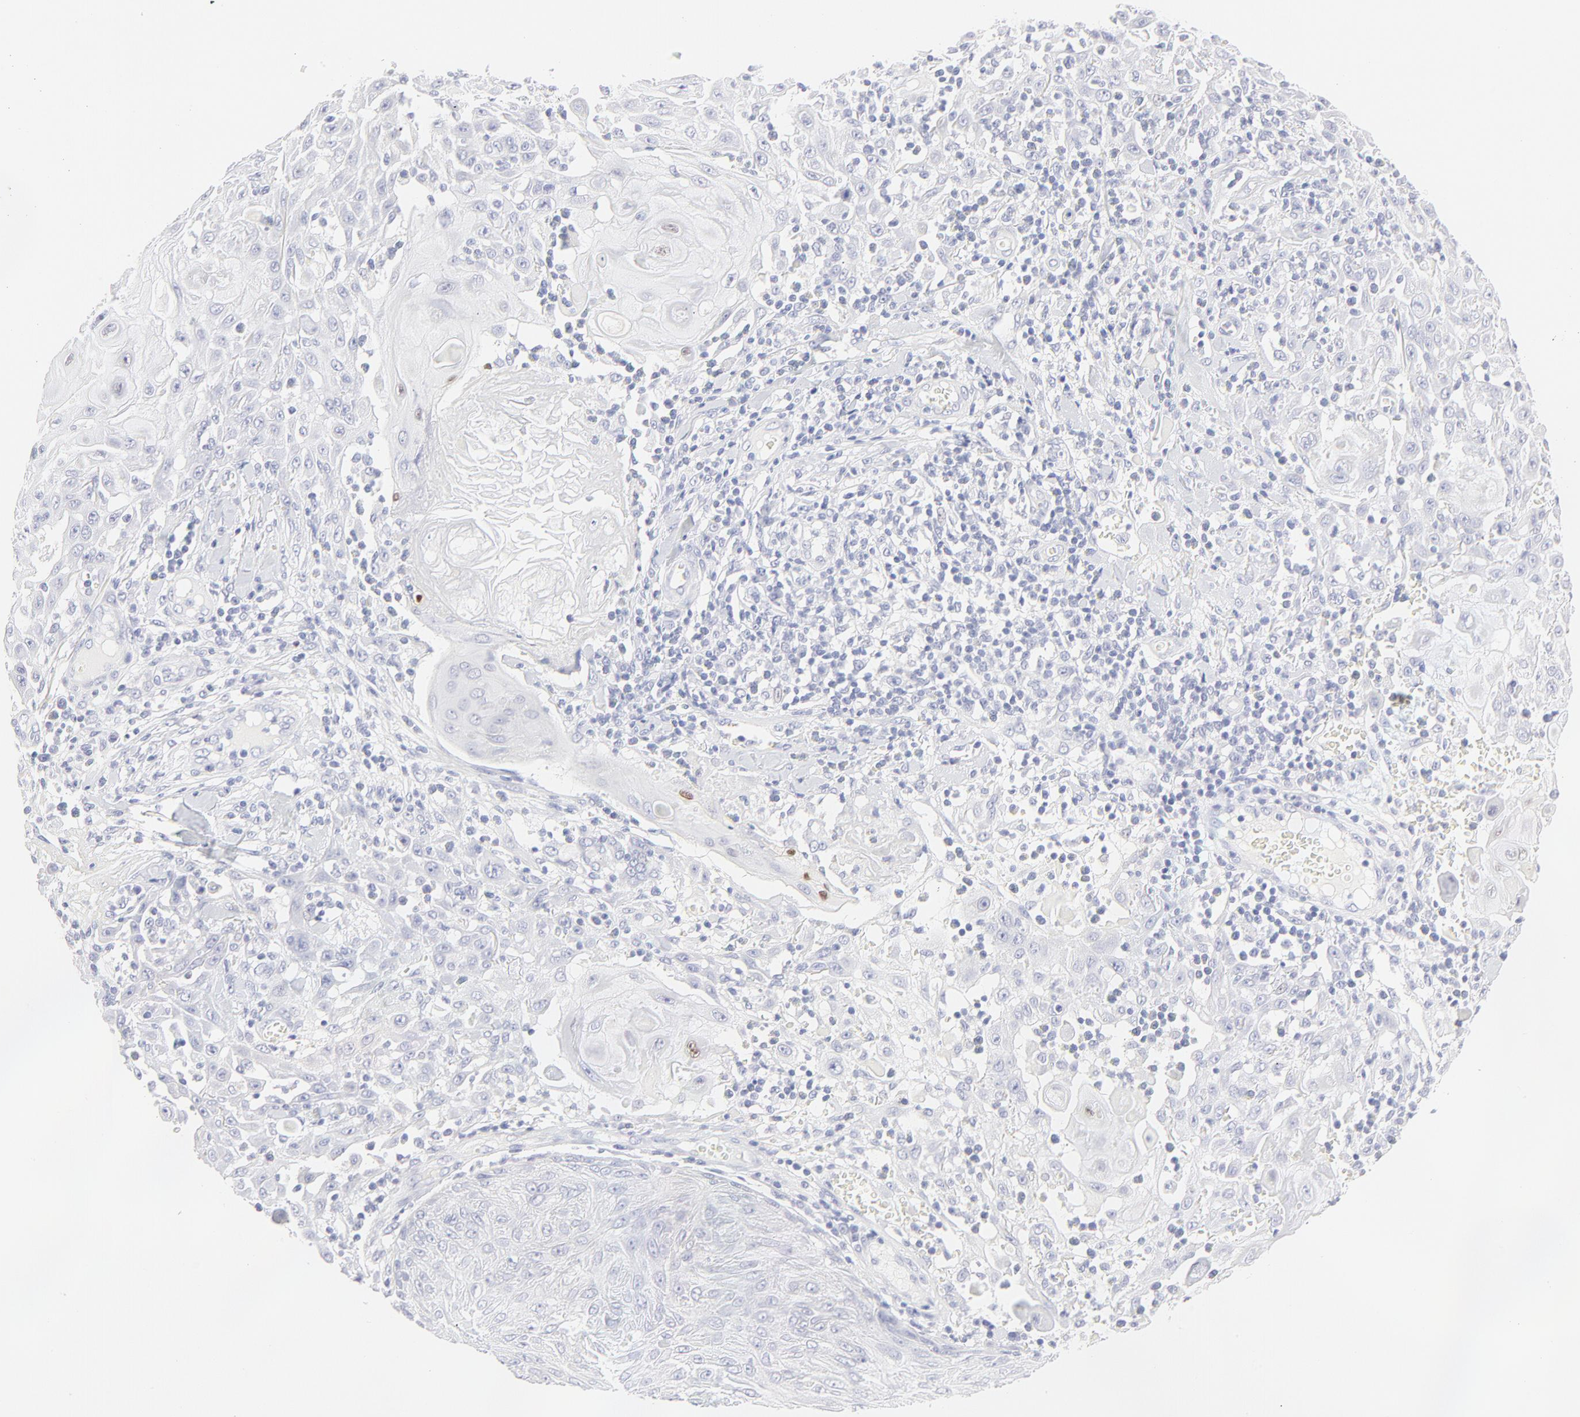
{"staining": {"intensity": "negative", "quantity": "none", "location": "none"}, "tissue": "skin cancer", "cell_type": "Tumor cells", "image_type": "cancer", "snomed": [{"axis": "morphology", "description": "Squamous cell carcinoma, NOS"}, {"axis": "topography", "description": "Skin"}], "caption": "Skin cancer (squamous cell carcinoma) was stained to show a protein in brown. There is no significant staining in tumor cells.", "gene": "ELF3", "patient": {"sex": "male", "age": 24}}